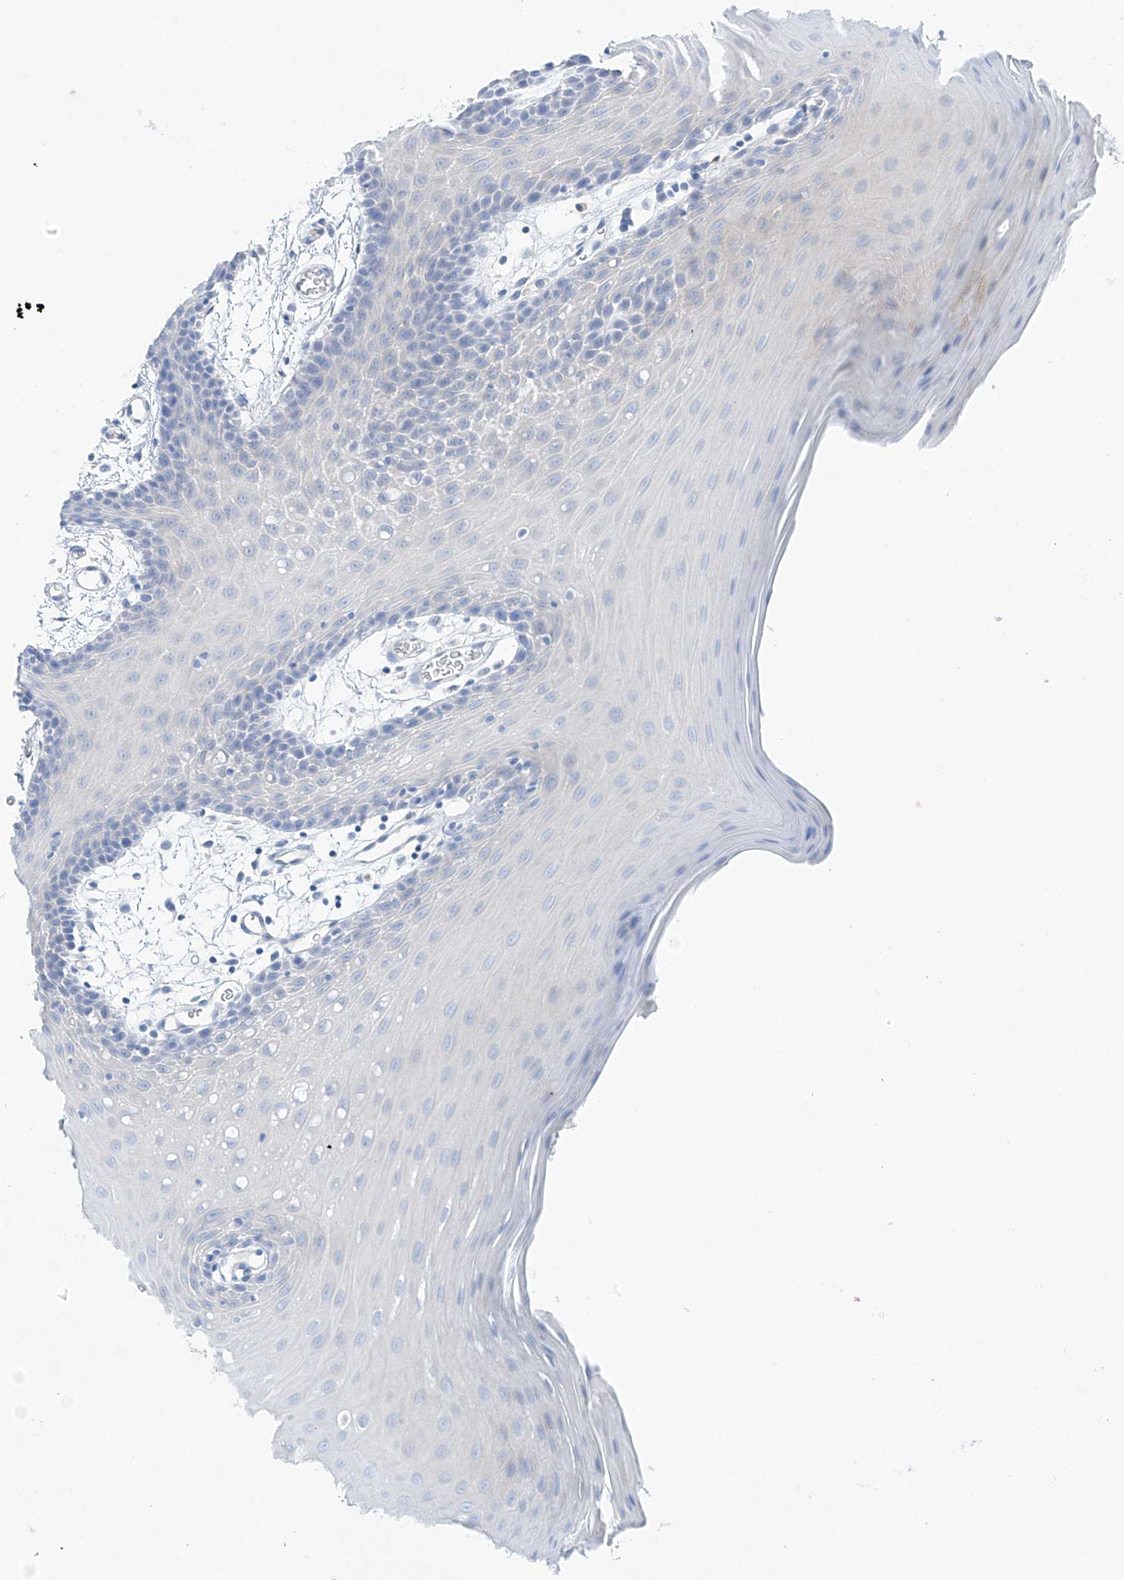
{"staining": {"intensity": "negative", "quantity": "none", "location": "none"}, "tissue": "oral mucosa", "cell_type": "Squamous epithelial cells", "image_type": "normal", "snomed": [{"axis": "morphology", "description": "Normal tissue, NOS"}, {"axis": "topography", "description": "Skeletal muscle"}, {"axis": "topography", "description": "Oral tissue"}, {"axis": "topography", "description": "Salivary gland"}, {"axis": "topography", "description": "Peripheral nerve tissue"}], "caption": "Photomicrograph shows no significant protein positivity in squamous epithelial cells of unremarkable oral mucosa. (DAB immunohistochemistry visualized using brightfield microscopy, high magnification).", "gene": "PIK3C2B", "patient": {"sex": "male", "age": 54}}